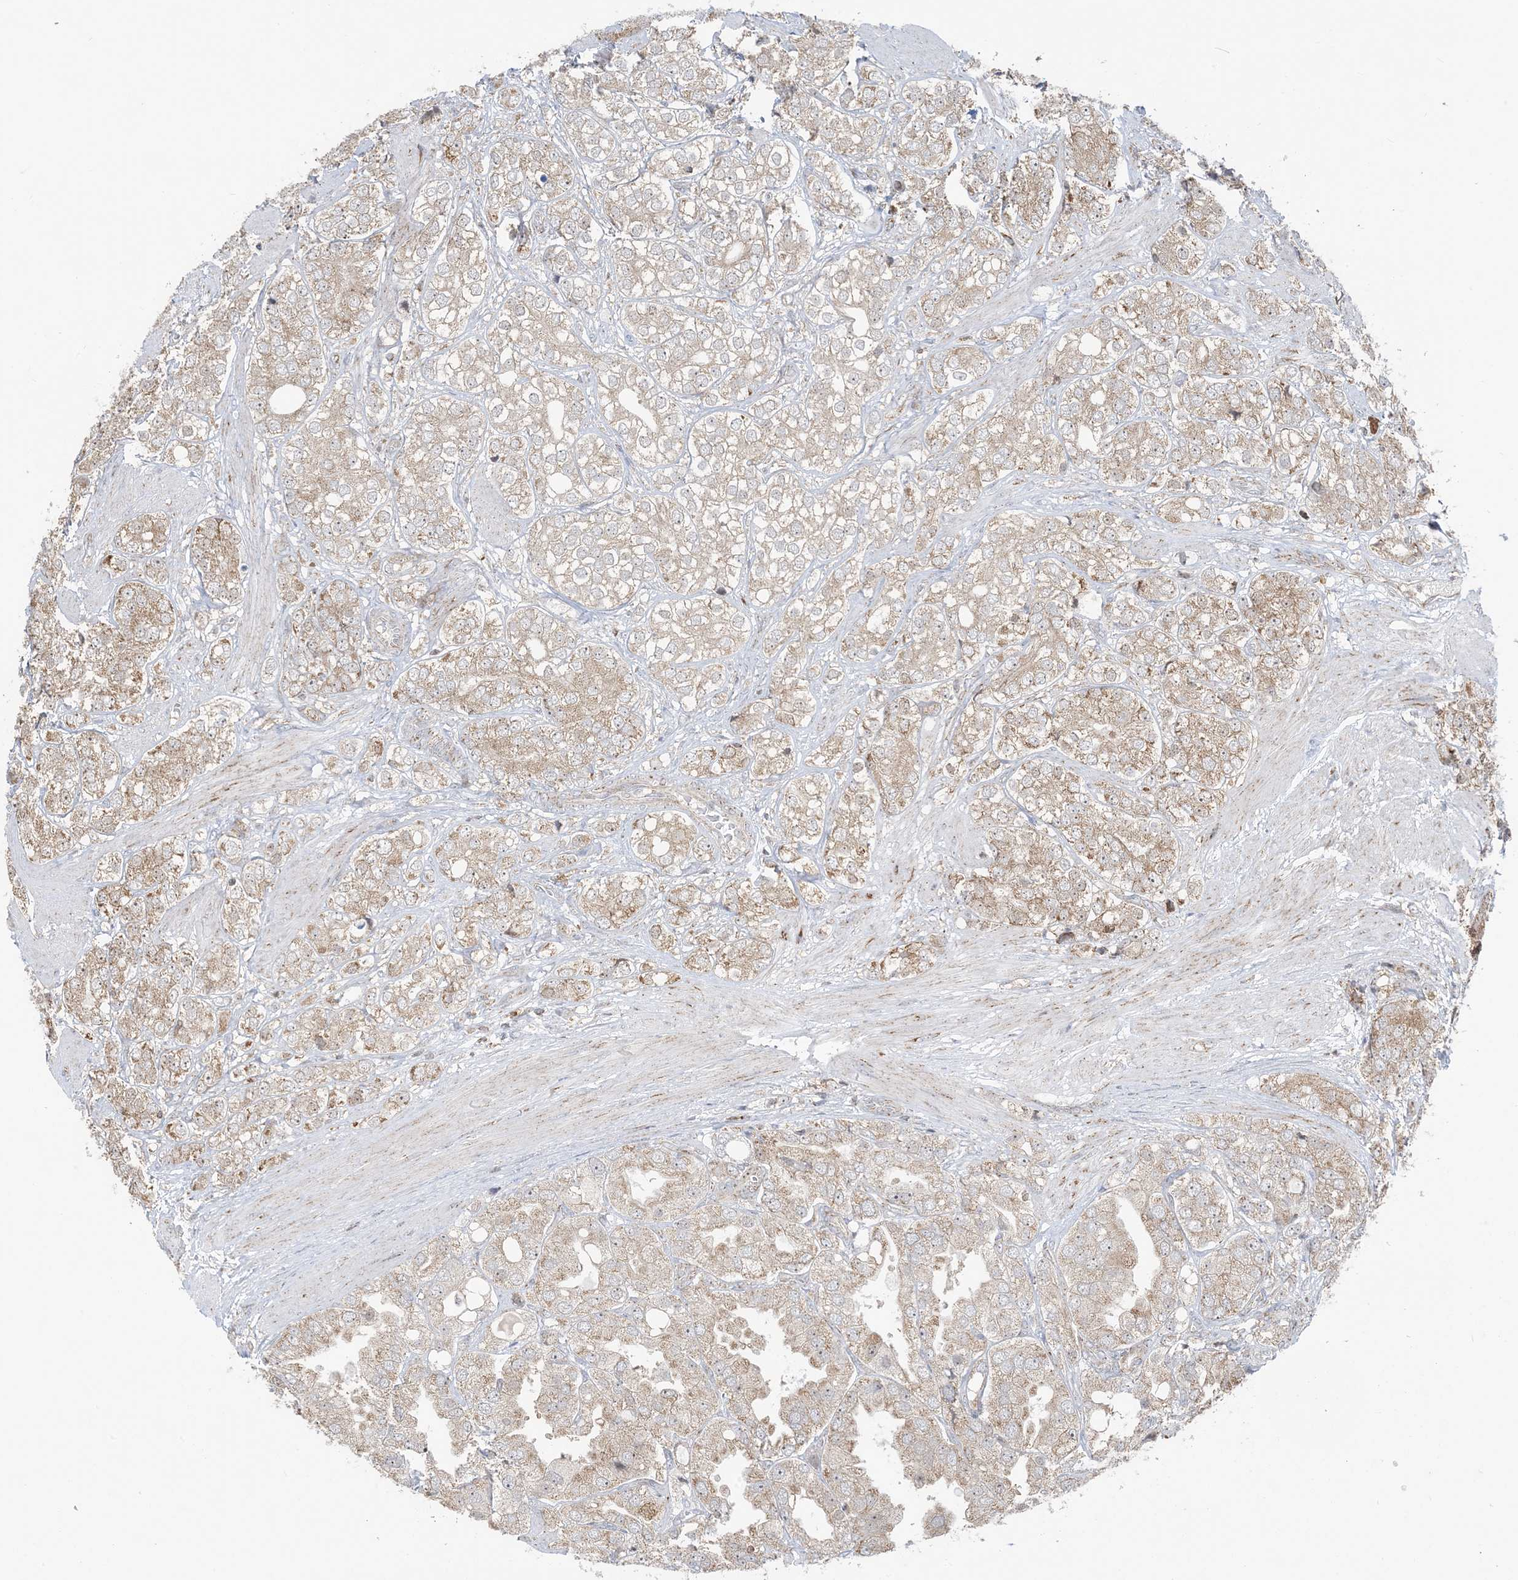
{"staining": {"intensity": "weak", "quantity": ">75%", "location": "cytoplasmic/membranous,nuclear"}, "tissue": "prostate cancer", "cell_type": "Tumor cells", "image_type": "cancer", "snomed": [{"axis": "morphology", "description": "Adenocarcinoma, High grade"}, {"axis": "topography", "description": "Prostate"}], "caption": "Weak cytoplasmic/membranous and nuclear positivity is identified in approximately >75% of tumor cells in prostate cancer. (DAB (3,3'-diaminobenzidine) = brown stain, brightfield microscopy at high magnification).", "gene": "MAPKBP1", "patient": {"sex": "male", "age": 50}}